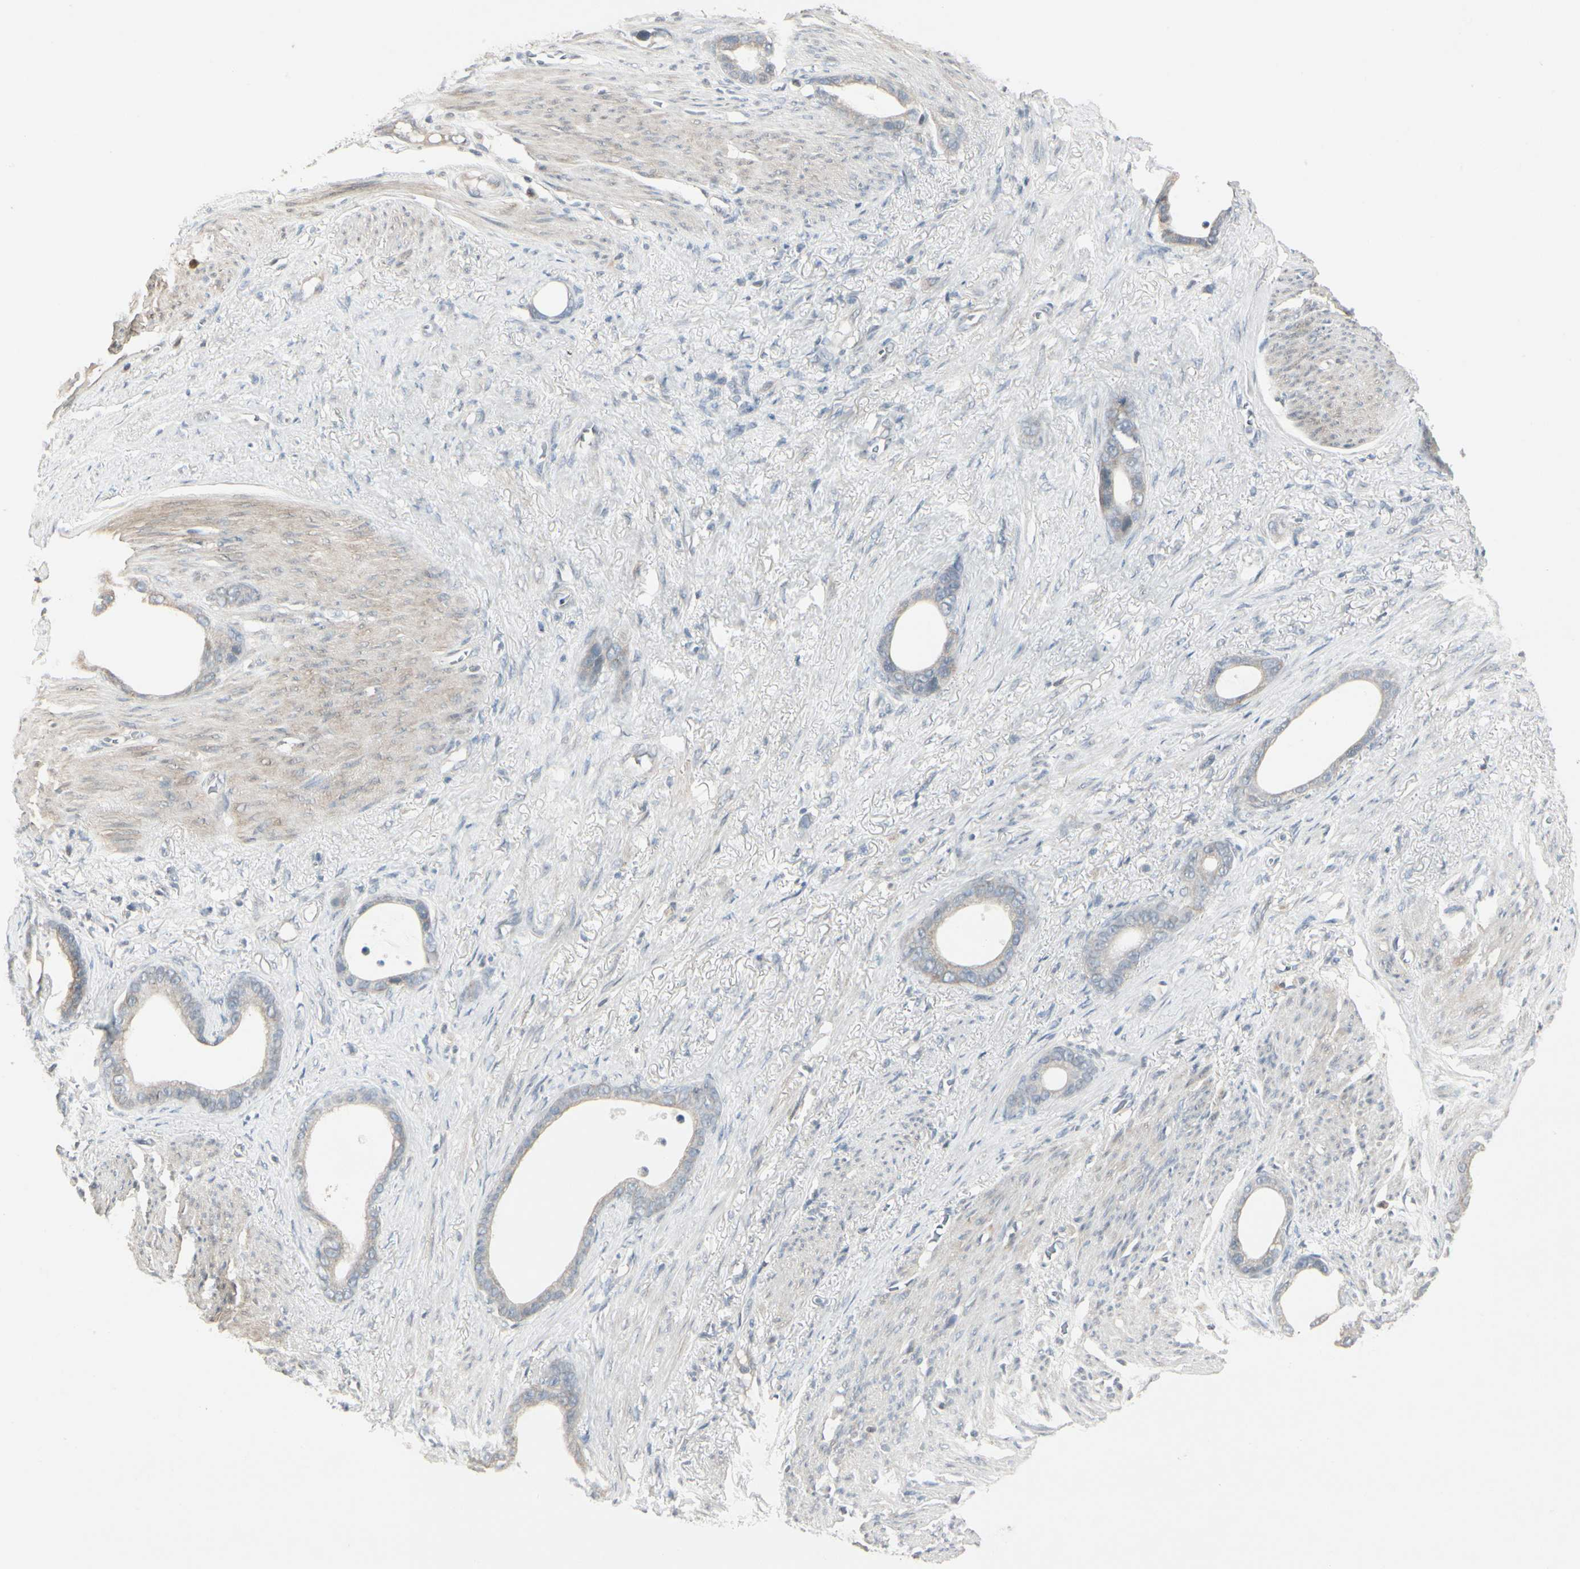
{"staining": {"intensity": "weak", "quantity": "25%-75%", "location": "cytoplasmic/membranous"}, "tissue": "stomach cancer", "cell_type": "Tumor cells", "image_type": "cancer", "snomed": [{"axis": "morphology", "description": "Adenocarcinoma, NOS"}, {"axis": "topography", "description": "Stomach"}], "caption": "Protein staining of stomach adenocarcinoma tissue exhibits weak cytoplasmic/membranous expression in approximately 25%-75% of tumor cells.", "gene": "DMPK", "patient": {"sex": "female", "age": 75}}